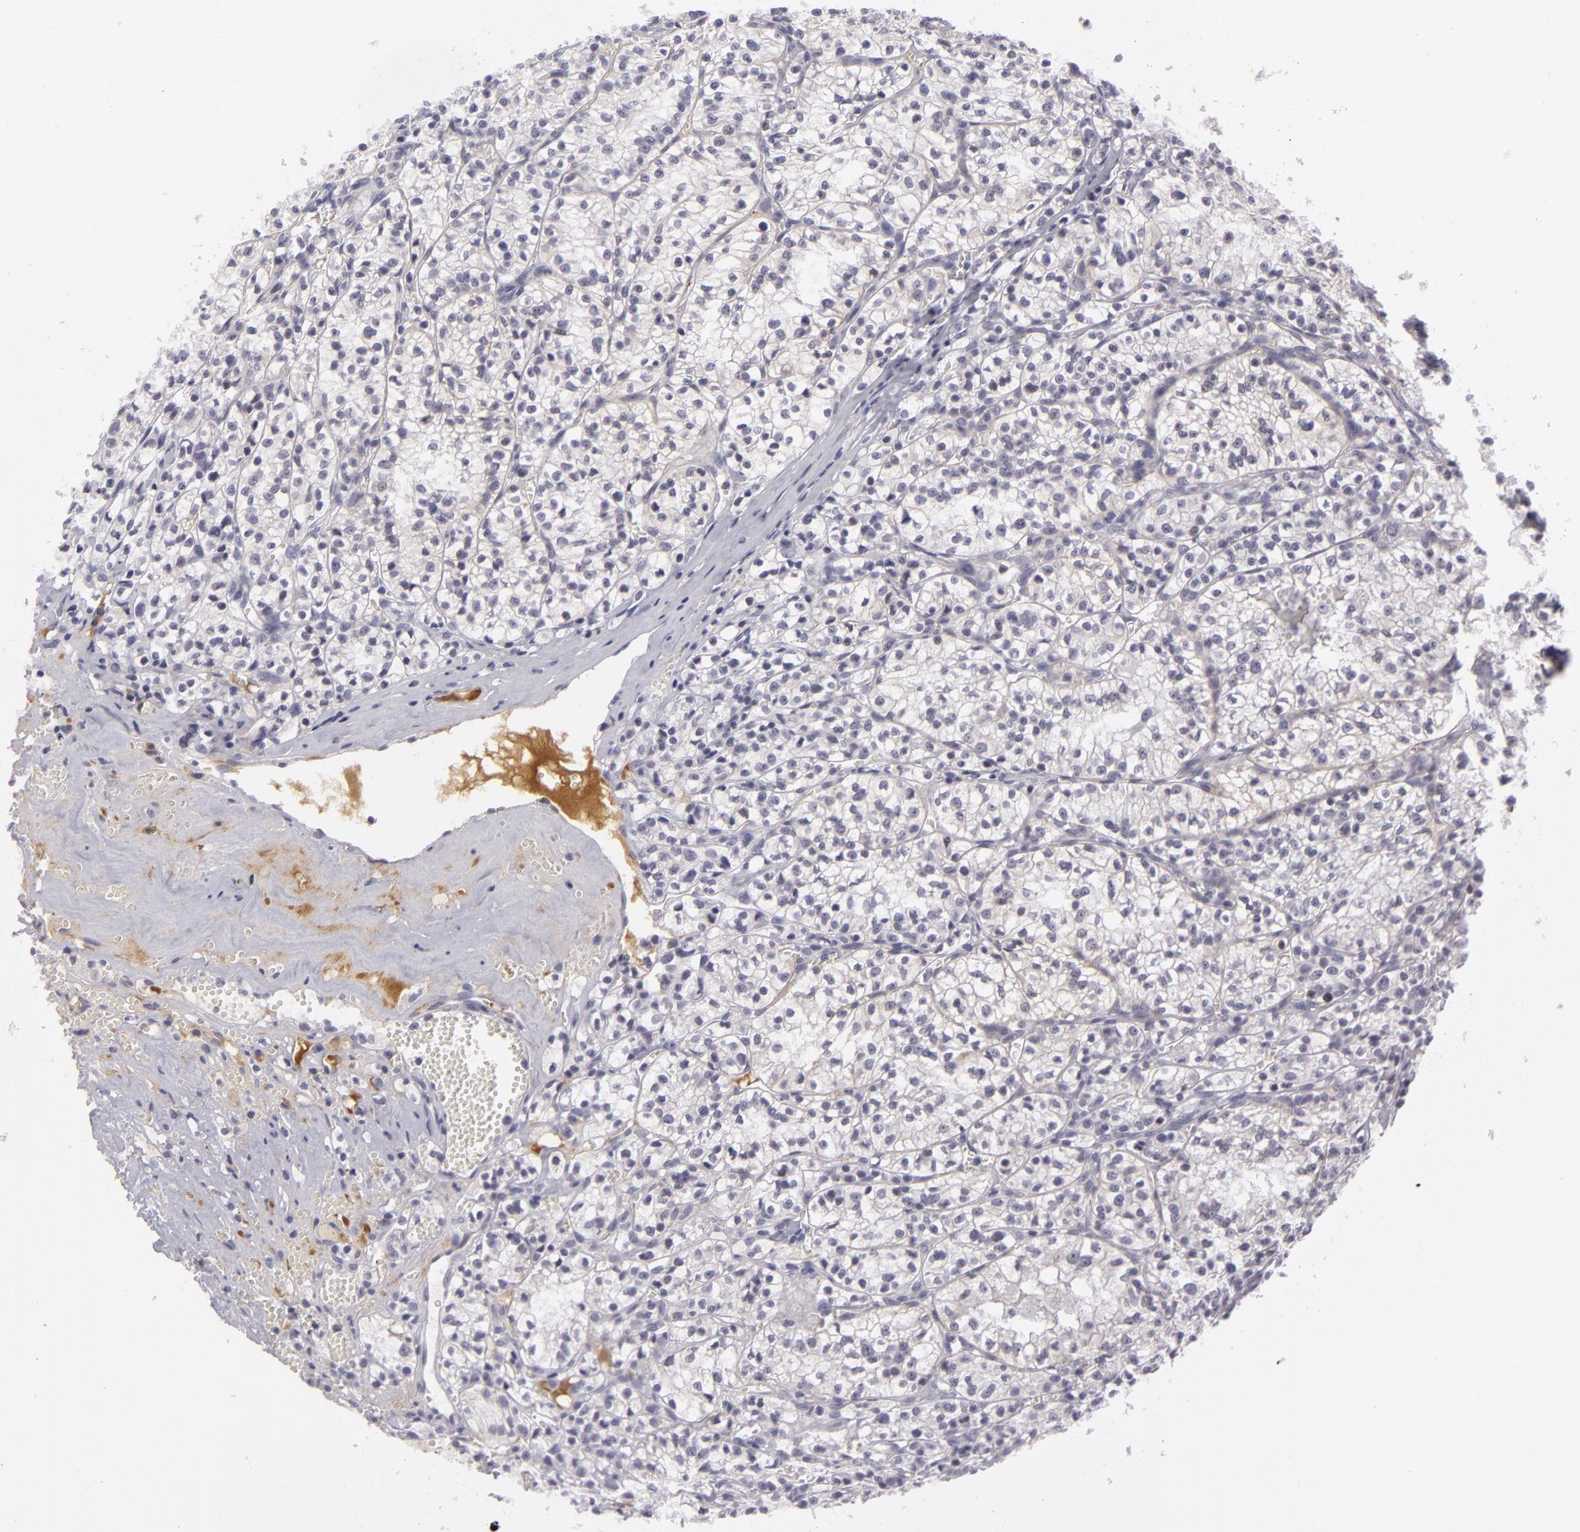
{"staining": {"intensity": "negative", "quantity": "none", "location": "none"}, "tissue": "renal cancer", "cell_type": "Tumor cells", "image_type": "cancer", "snomed": [{"axis": "morphology", "description": "Adenocarcinoma, NOS"}, {"axis": "topography", "description": "Kidney"}], "caption": "Immunohistochemistry (IHC) image of neoplastic tissue: human renal adenocarcinoma stained with DAB exhibits no significant protein positivity in tumor cells.", "gene": "CTNNB1", "patient": {"sex": "male", "age": 61}}